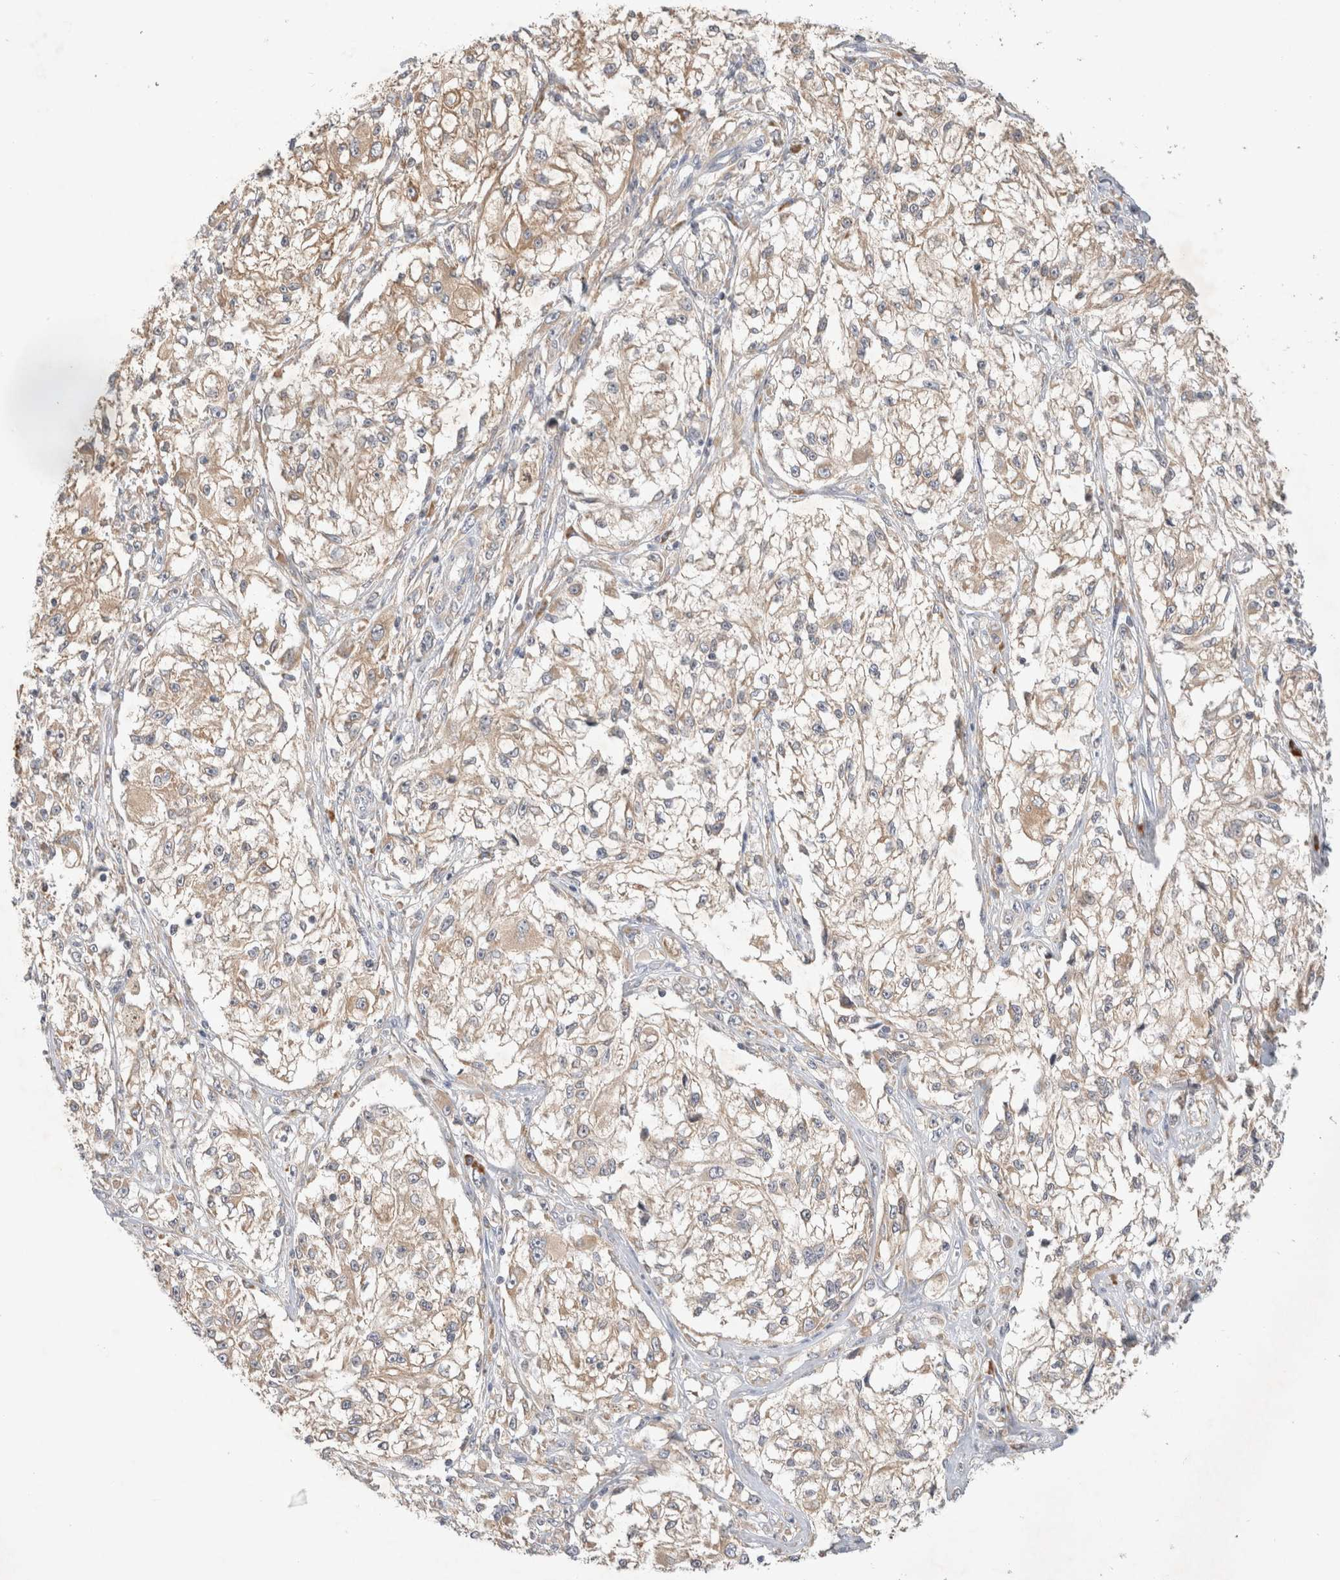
{"staining": {"intensity": "weak", "quantity": "25%-75%", "location": "cytoplasmic/membranous"}, "tissue": "melanoma", "cell_type": "Tumor cells", "image_type": "cancer", "snomed": [{"axis": "morphology", "description": "Malignant melanoma, NOS"}, {"axis": "topography", "description": "Skin of head"}], "caption": "This is a histology image of immunohistochemistry staining of malignant melanoma, which shows weak staining in the cytoplasmic/membranous of tumor cells.", "gene": "NEDD4L", "patient": {"sex": "male", "age": 83}}